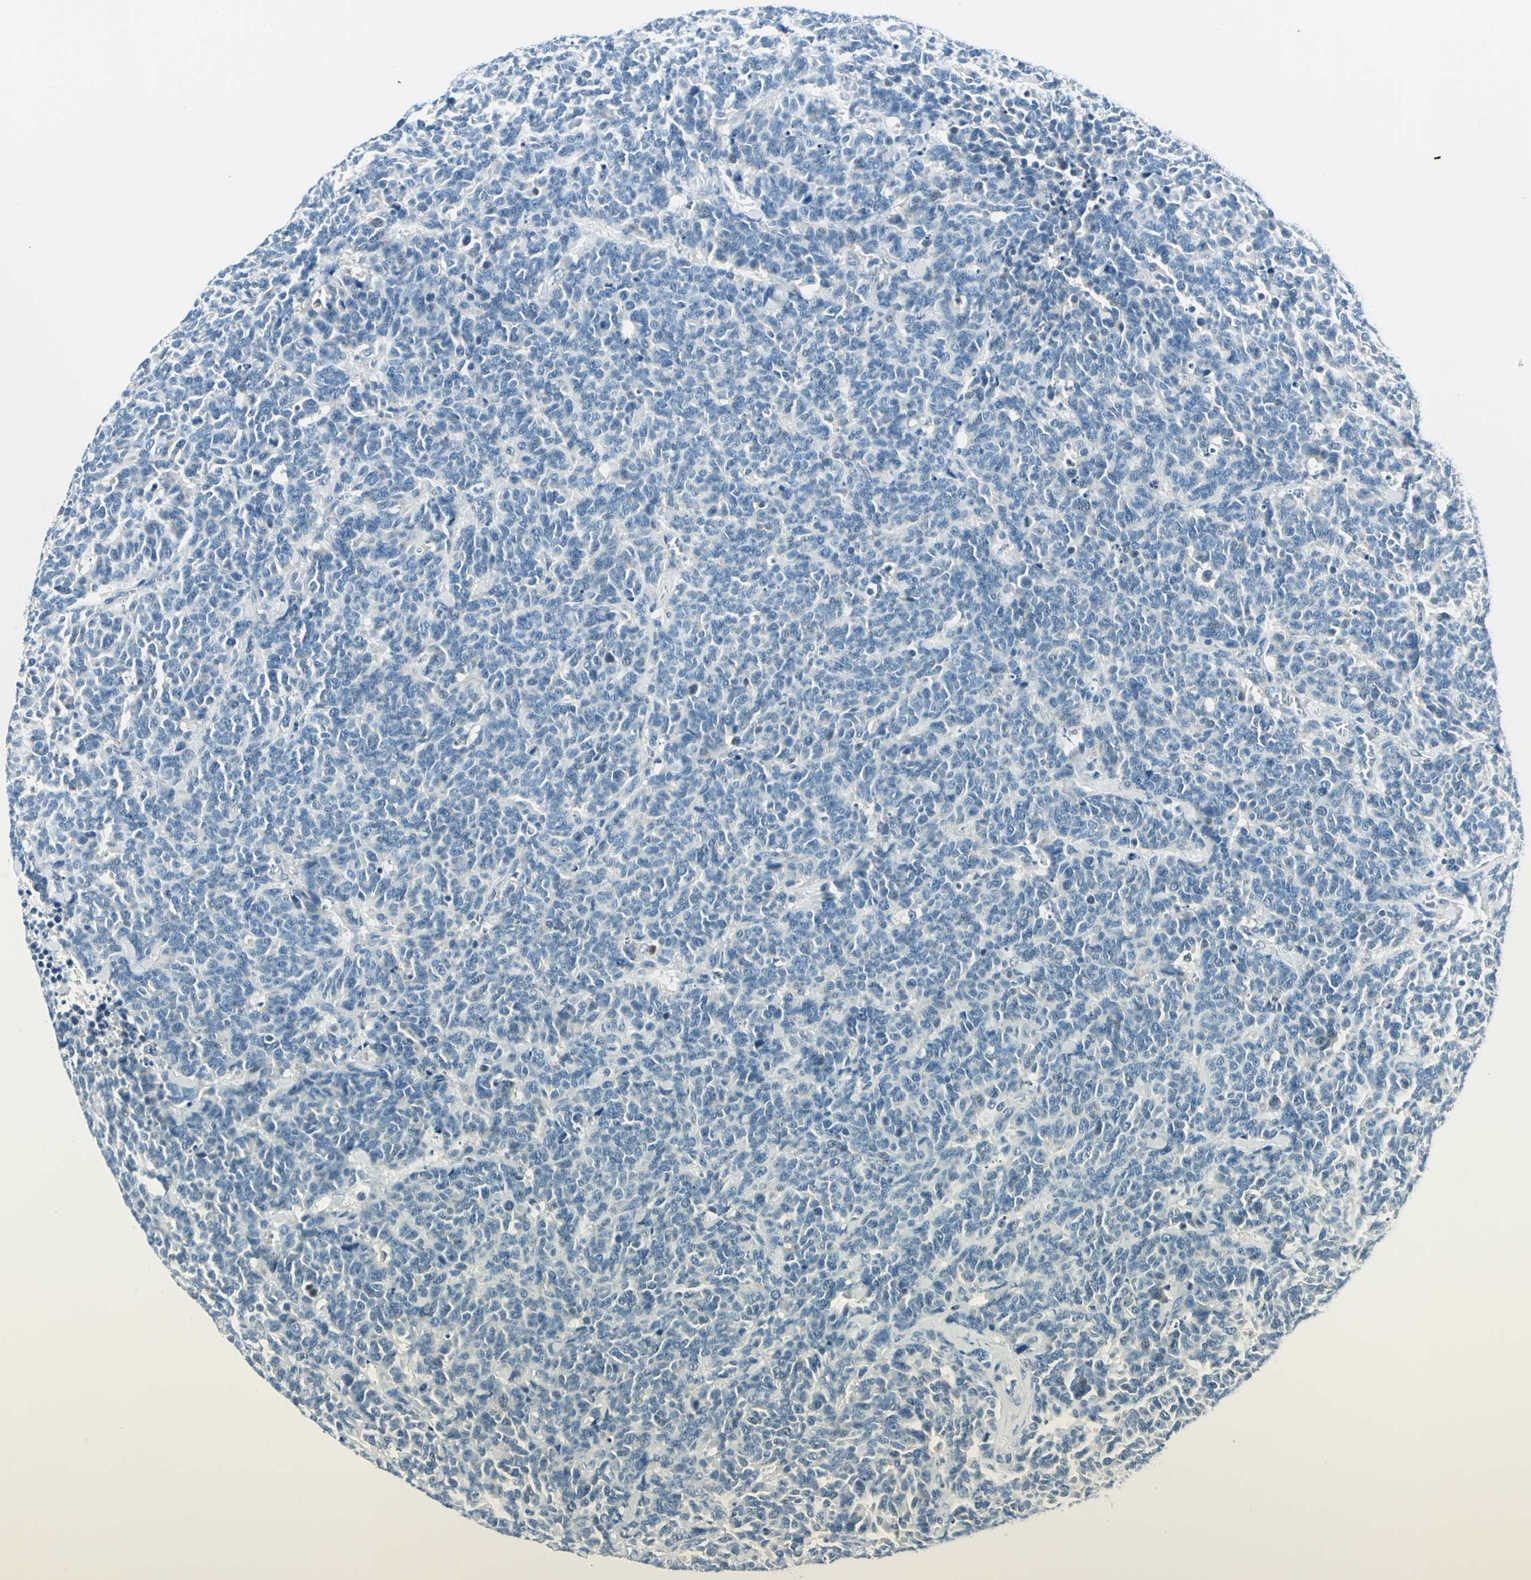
{"staining": {"intensity": "negative", "quantity": "none", "location": "none"}, "tissue": "lung cancer", "cell_type": "Tumor cells", "image_type": "cancer", "snomed": [{"axis": "morphology", "description": "Neoplasm, malignant, NOS"}, {"axis": "topography", "description": "Lung"}], "caption": "Immunohistochemical staining of human lung malignant neoplasm shows no significant positivity in tumor cells.", "gene": "AKR1A1", "patient": {"sex": "female", "age": 58}}